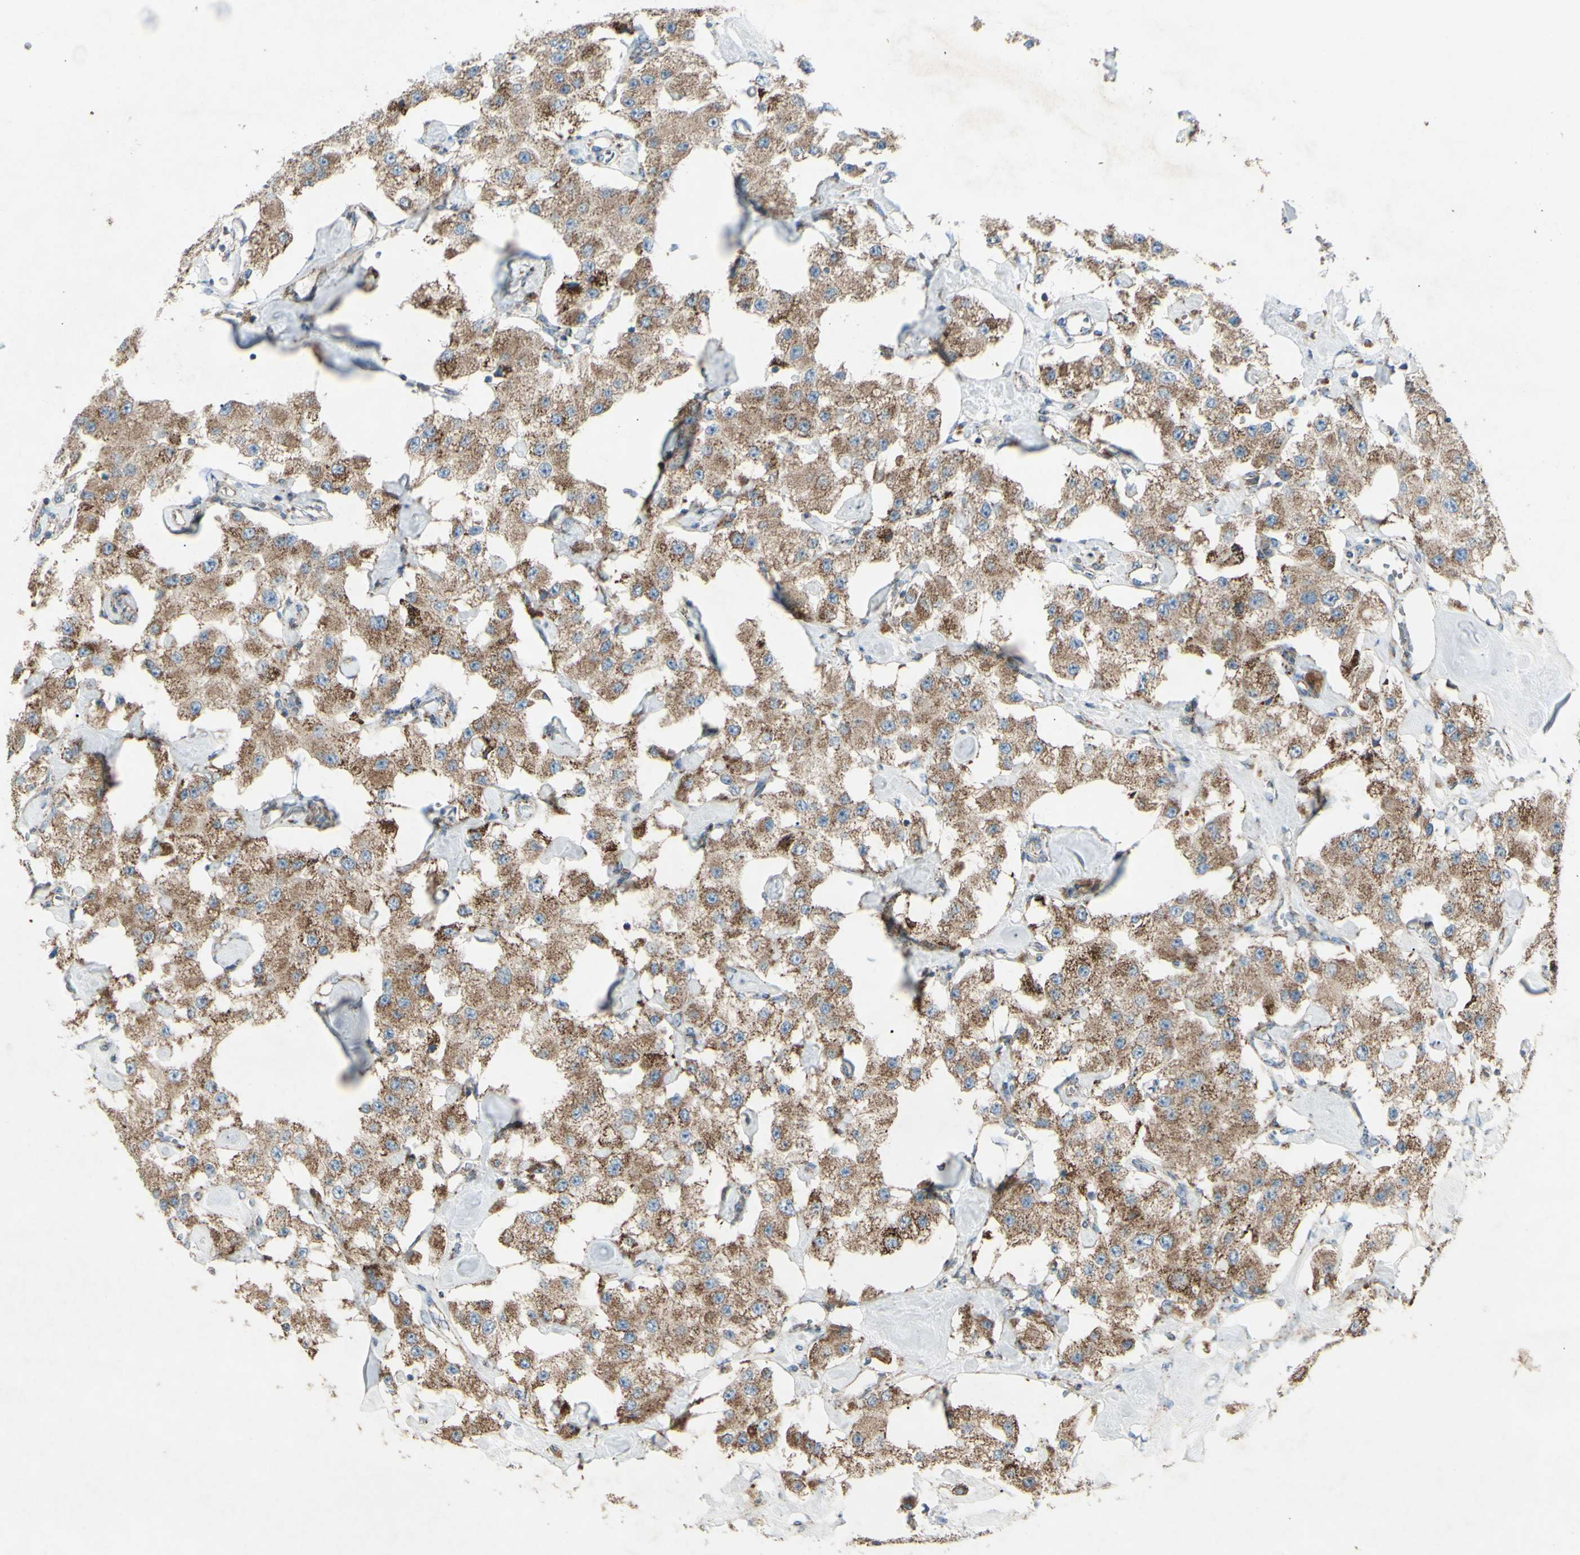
{"staining": {"intensity": "moderate", "quantity": ">75%", "location": "cytoplasmic/membranous"}, "tissue": "carcinoid", "cell_type": "Tumor cells", "image_type": "cancer", "snomed": [{"axis": "morphology", "description": "Carcinoid, malignant, NOS"}, {"axis": "topography", "description": "Pancreas"}], "caption": "Carcinoid stained for a protein (brown) shows moderate cytoplasmic/membranous positive expression in approximately >75% of tumor cells.", "gene": "RHOT1", "patient": {"sex": "male", "age": 41}}